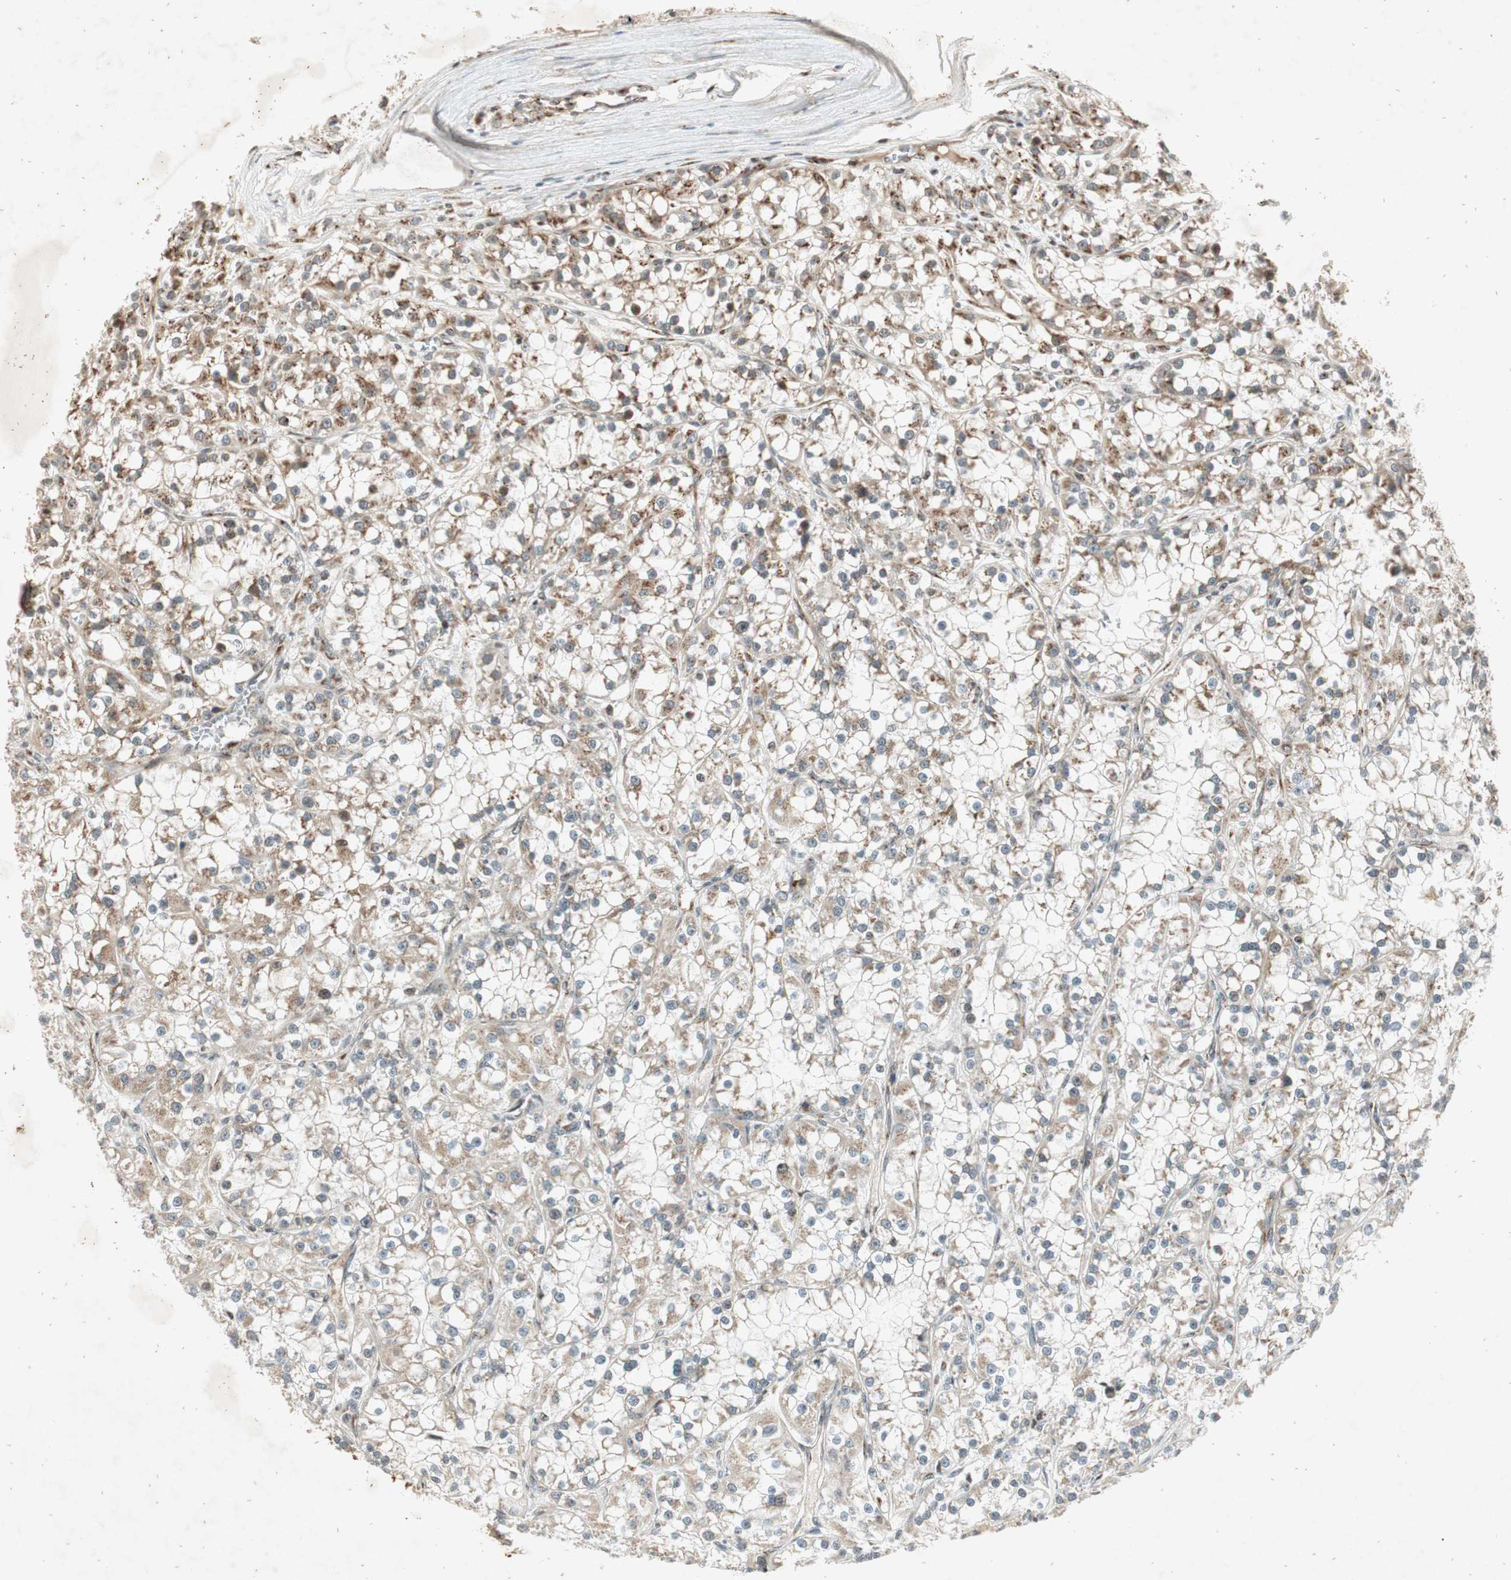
{"staining": {"intensity": "weak", "quantity": "<25%", "location": "cytoplasmic/membranous"}, "tissue": "renal cancer", "cell_type": "Tumor cells", "image_type": "cancer", "snomed": [{"axis": "morphology", "description": "Adenocarcinoma, NOS"}, {"axis": "topography", "description": "Kidney"}], "caption": "A photomicrograph of human adenocarcinoma (renal) is negative for staining in tumor cells. Nuclei are stained in blue.", "gene": "NEO1", "patient": {"sex": "female", "age": 52}}